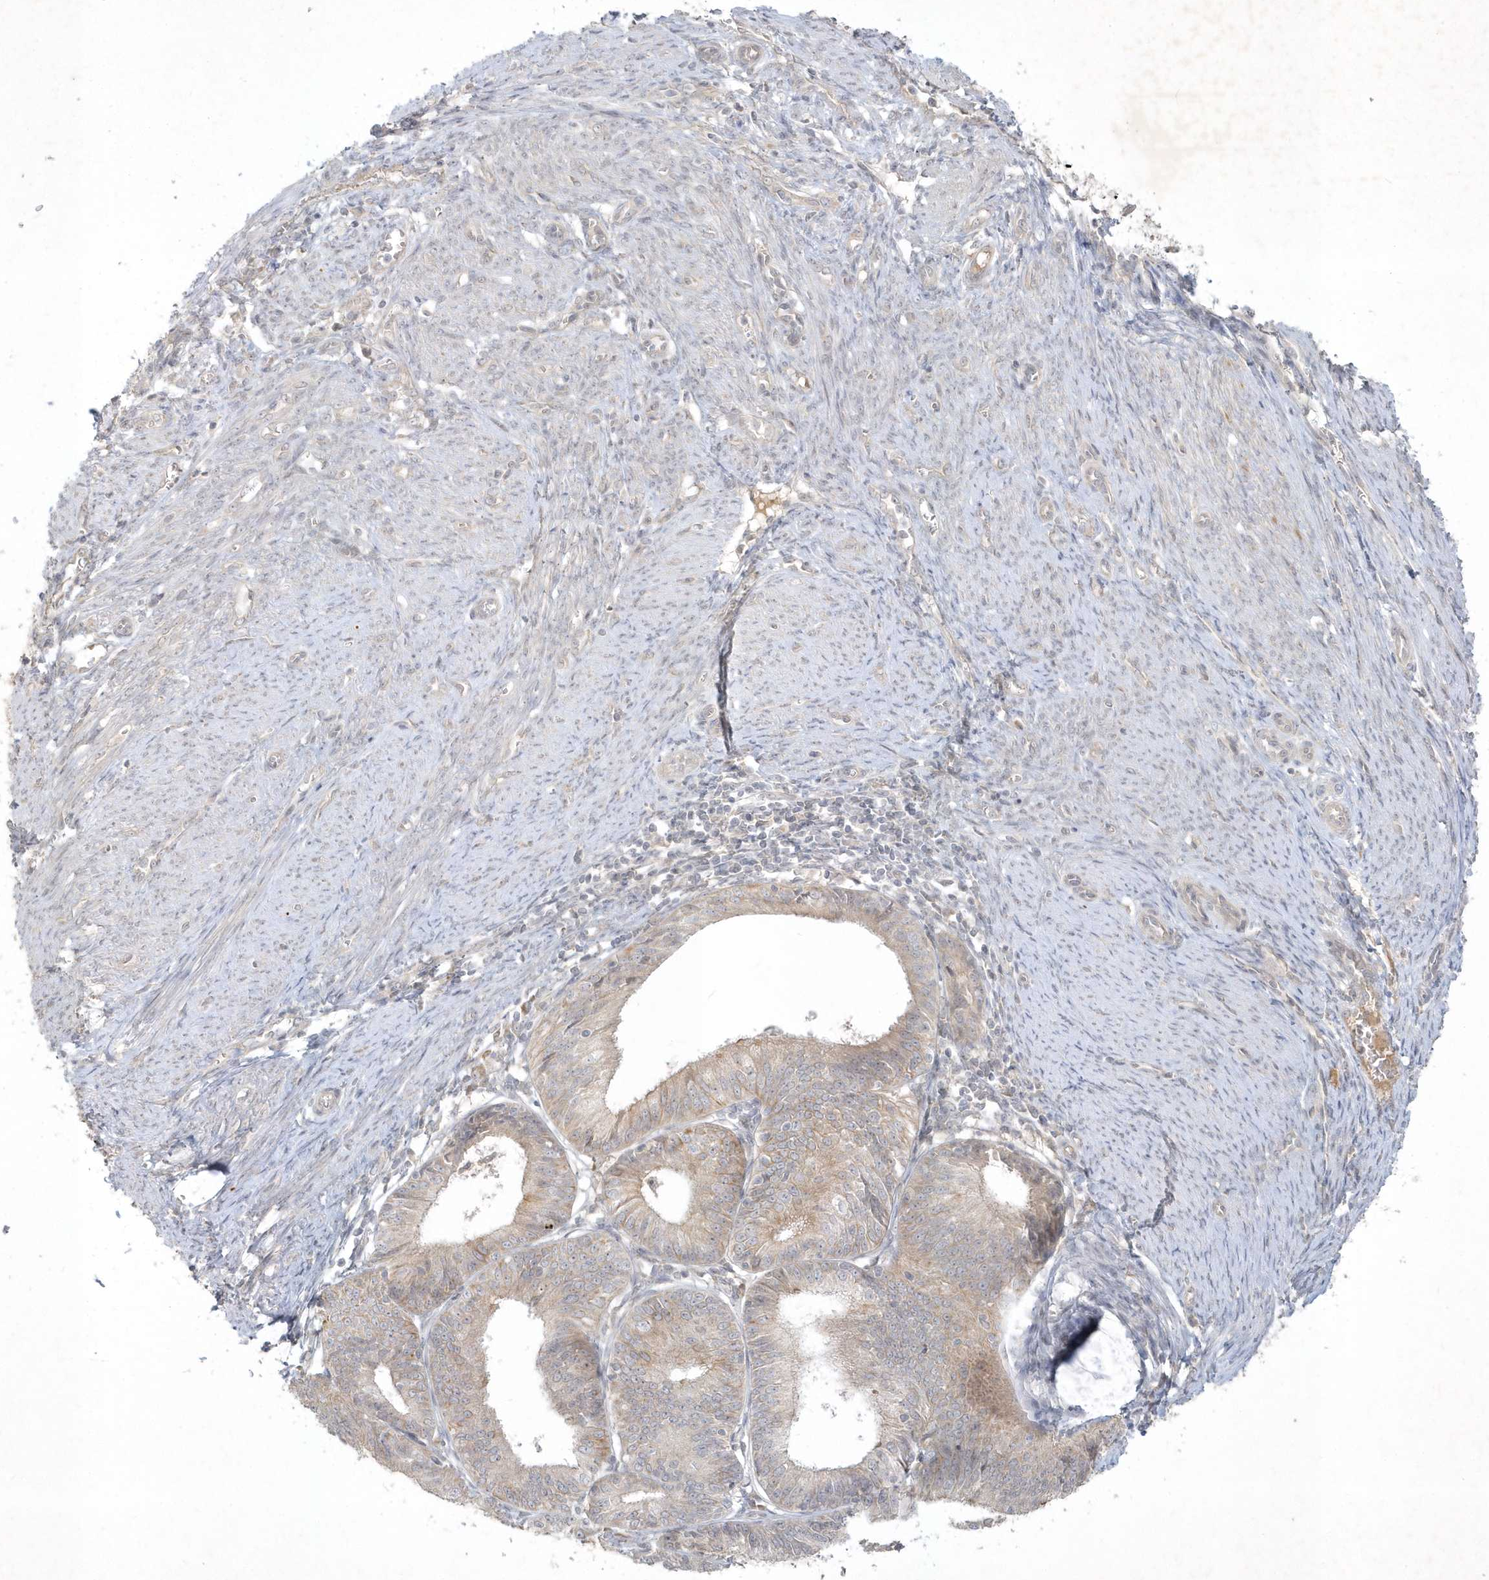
{"staining": {"intensity": "negative", "quantity": "none", "location": "none"}, "tissue": "endometrial cancer", "cell_type": "Tumor cells", "image_type": "cancer", "snomed": [{"axis": "morphology", "description": "Adenocarcinoma, NOS"}, {"axis": "topography", "description": "Endometrium"}], "caption": "A high-resolution histopathology image shows IHC staining of adenocarcinoma (endometrial), which displays no significant positivity in tumor cells.", "gene": "BOD1", "patient": {"sex": "female", "age": 51}}